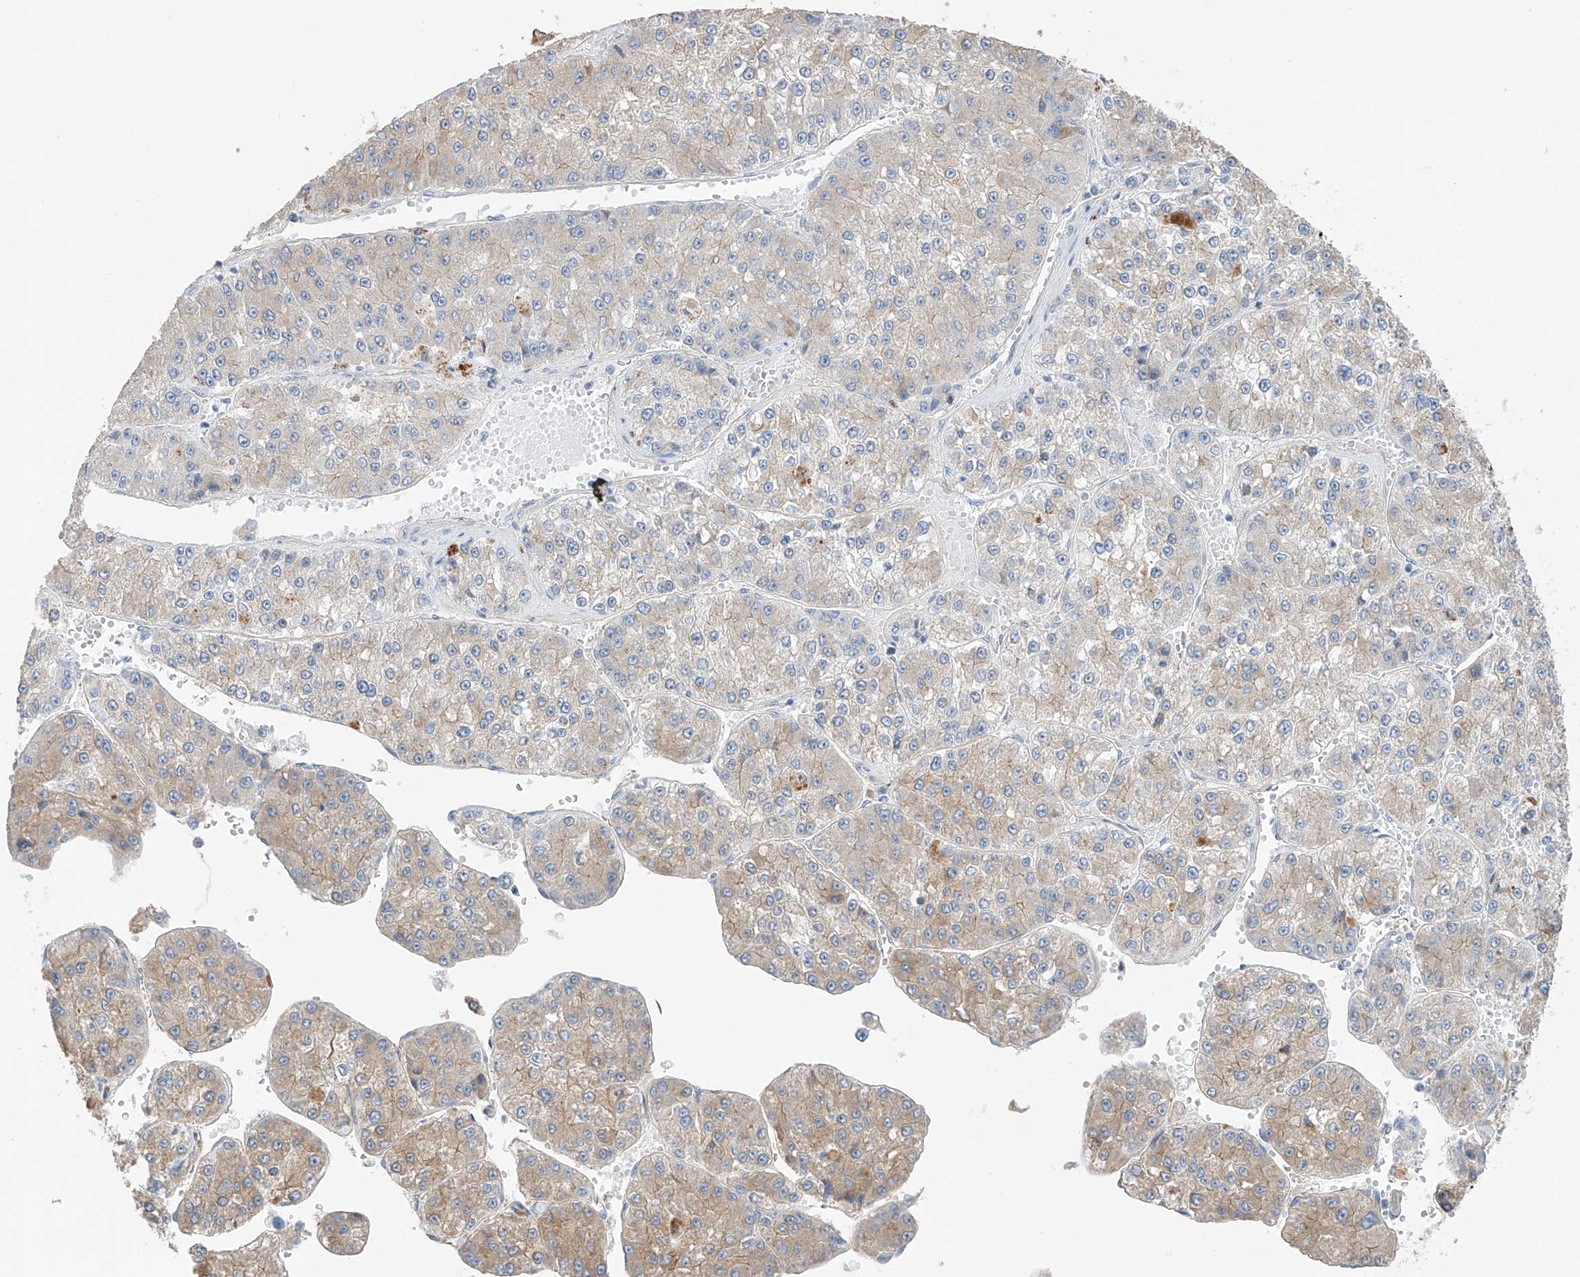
{"staining": {"intensity": "weak", "quantity": "<25%", "location": "cytoplasmic/membranous"}, "tissue": "liver cancer", "cell_type": "Tumor cells", "image_type": "cancer", "snomed": [{"axis": "morphology", "description": "Carcinoma, Hepatocellular, NOS"}, {"axis": "topography", "description": "Liver"}], "caption": "An image of liver cancer (hepatocellular carcinoma) stained for a protein exhibits no brown staining in tumor cells.", "gene": "ITGA9", "patient": {"sex": "female", "age": 73}}